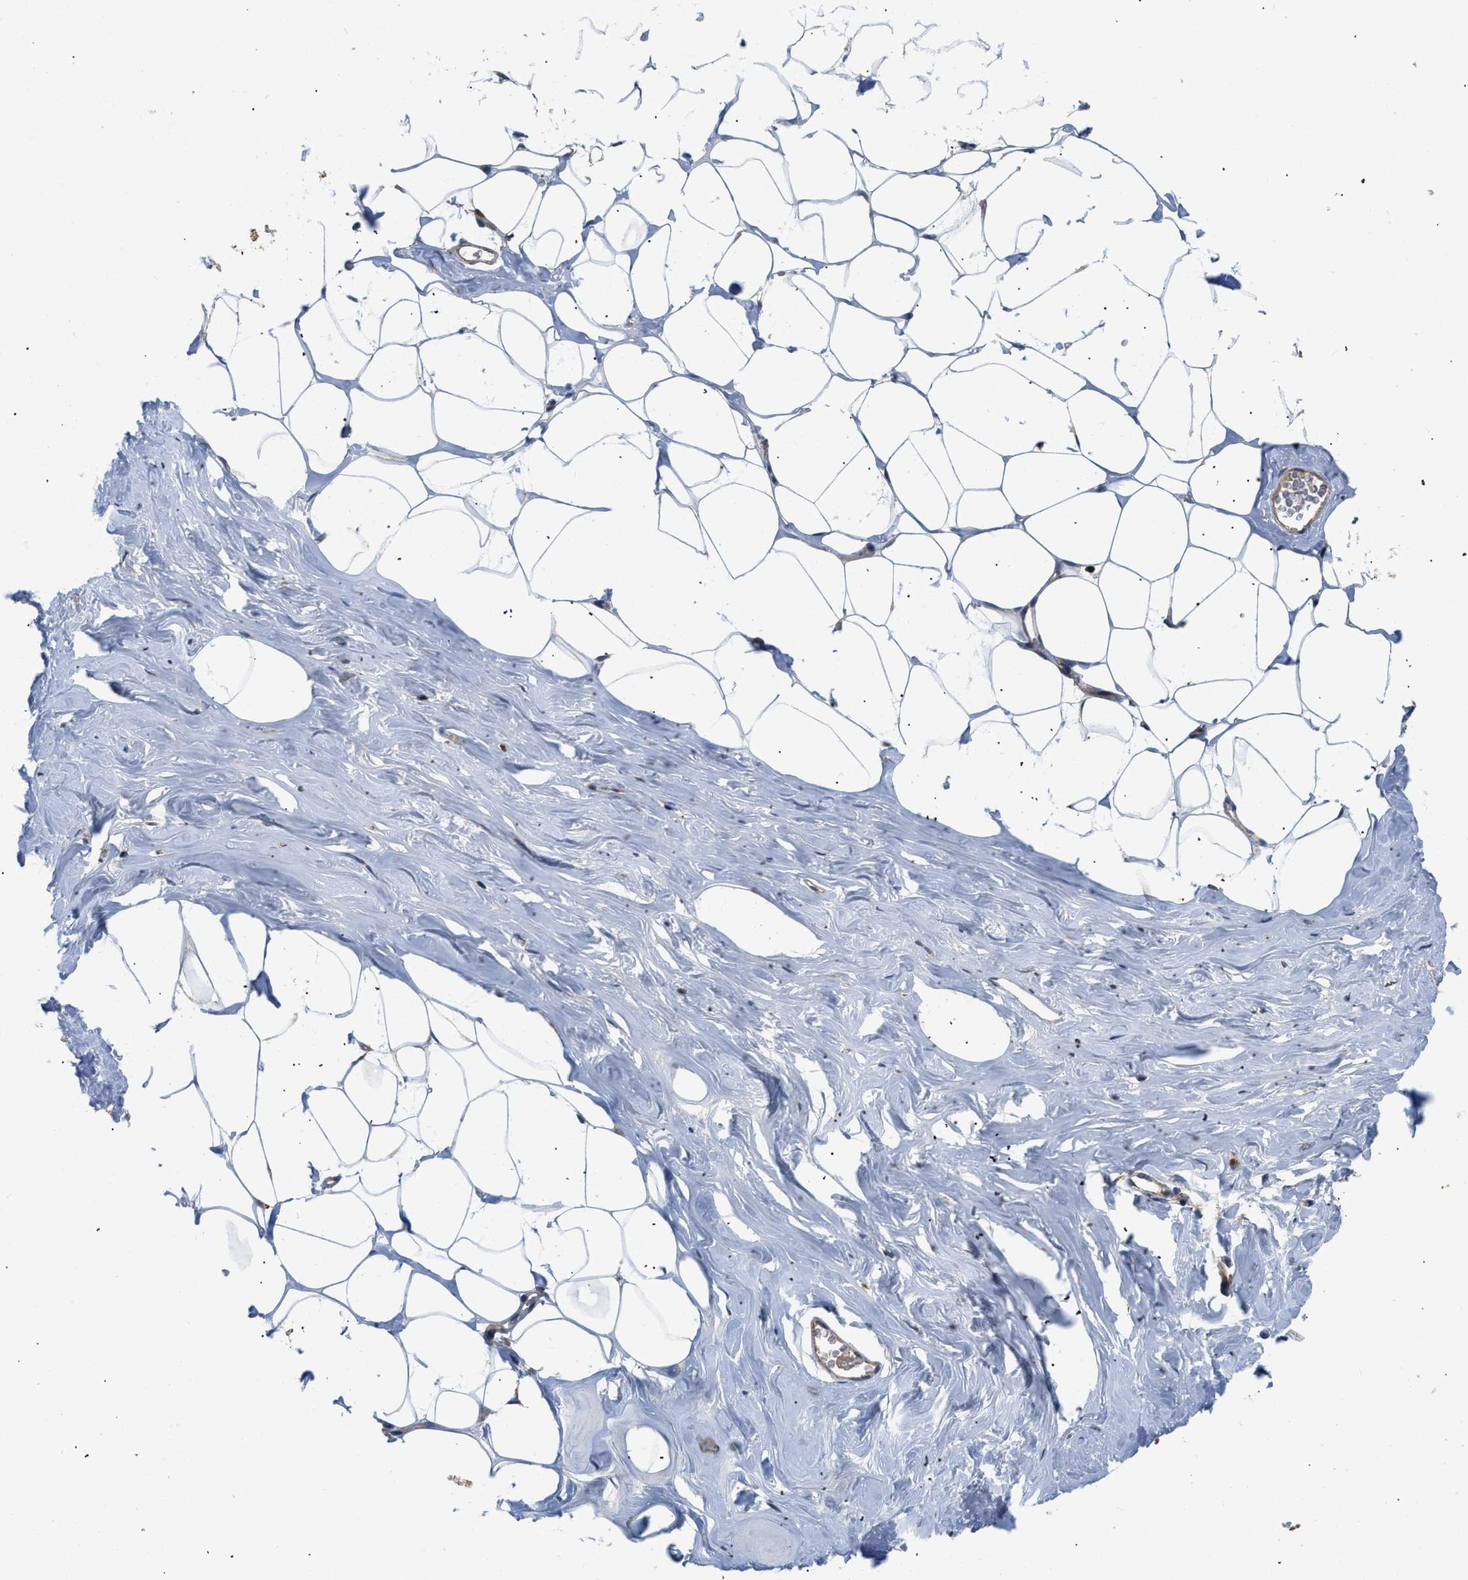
{"staining": {"intensity": "moderate", "quantity": ">75%", "location": "cytoplasmic/membranous"}, "tissue": "adipose tissue", "cell_type": "Adipocytes", "image_type": "normal", "snomed": [{"axis": "morphology", "description": "Normal tissue, NOS"}, {"axis": "morphology", "description": "Fibrosis, NOS"}, {"axis": "topography", "description": "Breast"}, {"axis": "topography", "description": "Adipose tissue"}], "caption": "A high-resolution histopathology image shows immunohistochemistry staining of normal adipose tissue, which exhibits moderate cytoplasmic/membranous expression in approximately >75% of adipocytes. Nuclei are stained in blue.", "gene": "OPTN", "patient": {"sex": "female", "age": 39}}